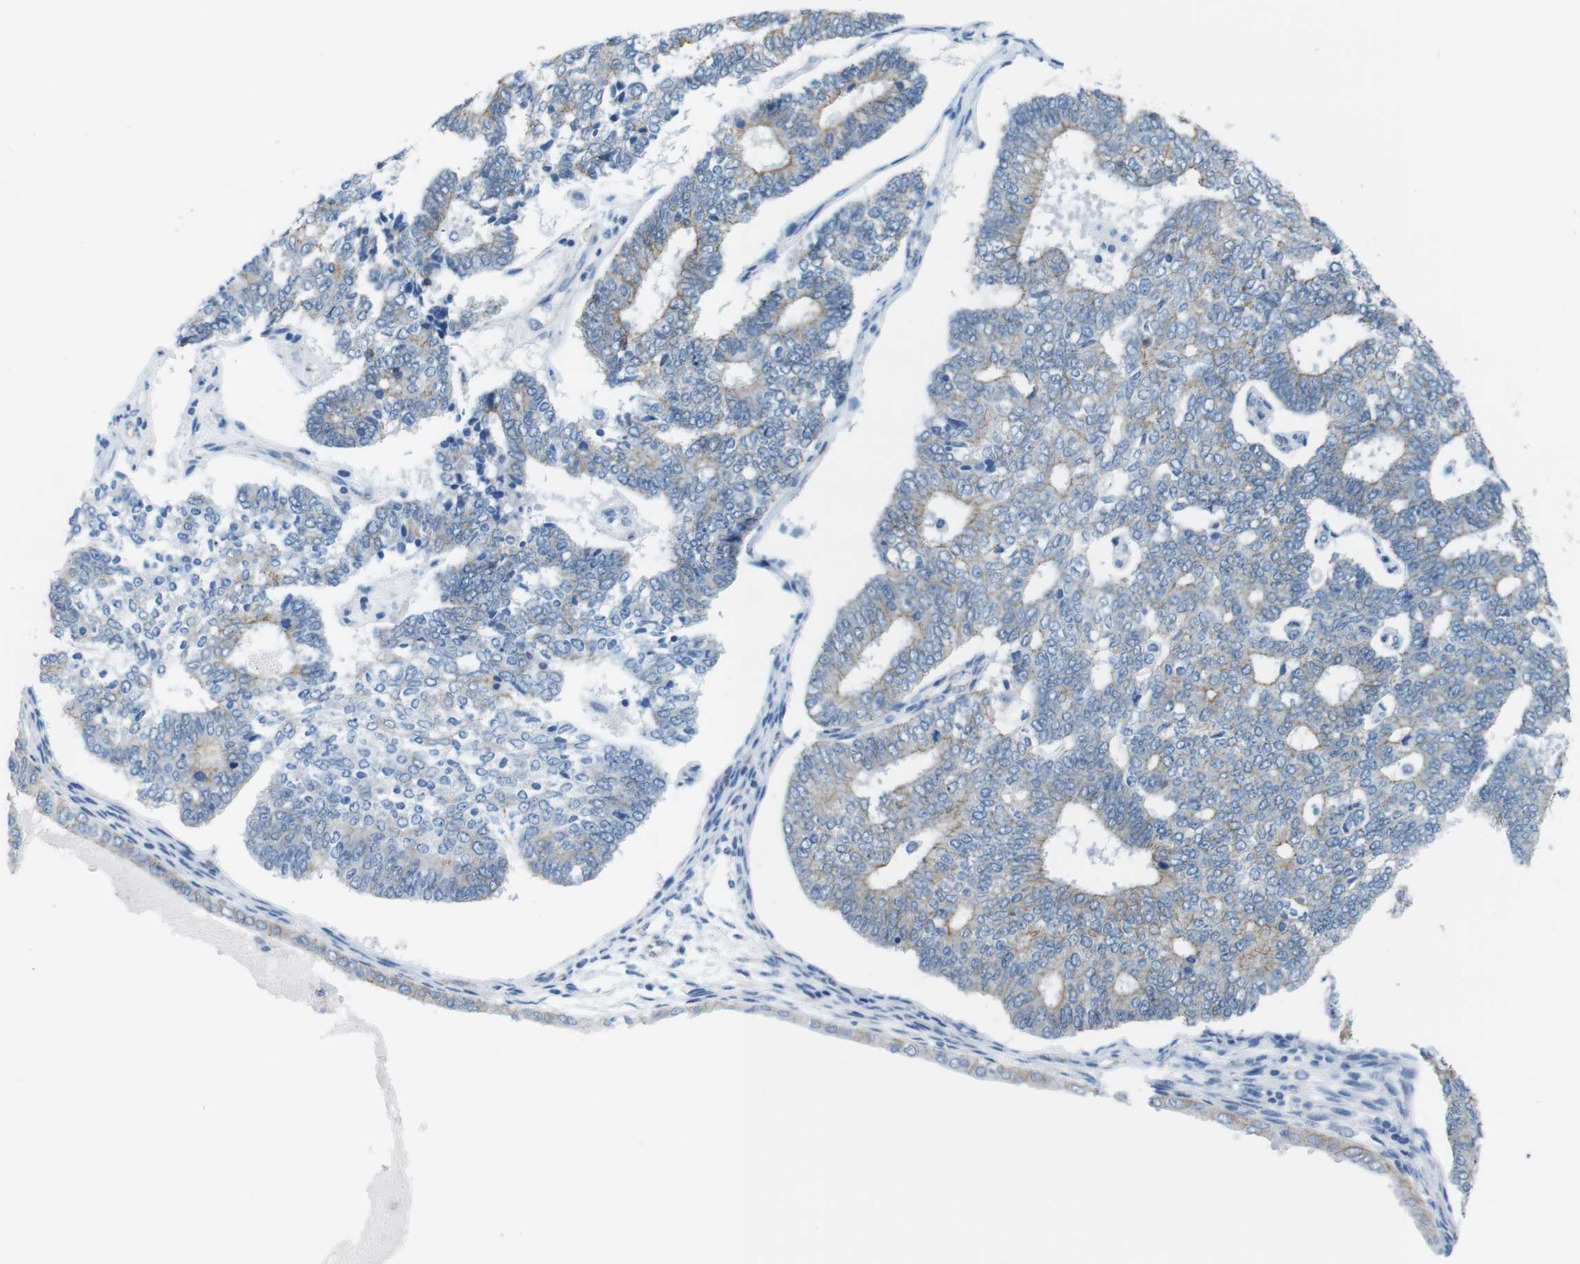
{"staining": {"intensity": "weak", "quantity": "25%-75%", "location": "cytoplasmic/membranous"}, "tissue": "endometrial cancer", "cell_type": "Tumor cells", "image_type": "cancer", "snomed": [{"axis": "morphology", "description": "Adenocarcinoma, NOS"}, {"axis": "topography", "description": "Endometrium"}], "caption": "A low amount of weak cytoplasmic/membranous positivity is appreciated in about 25%-75% of tumor cells in endometrial adenocarcinoma tissue.", "gene": "SLC6A6", "patient": {"sex": "female", "age": 70}}